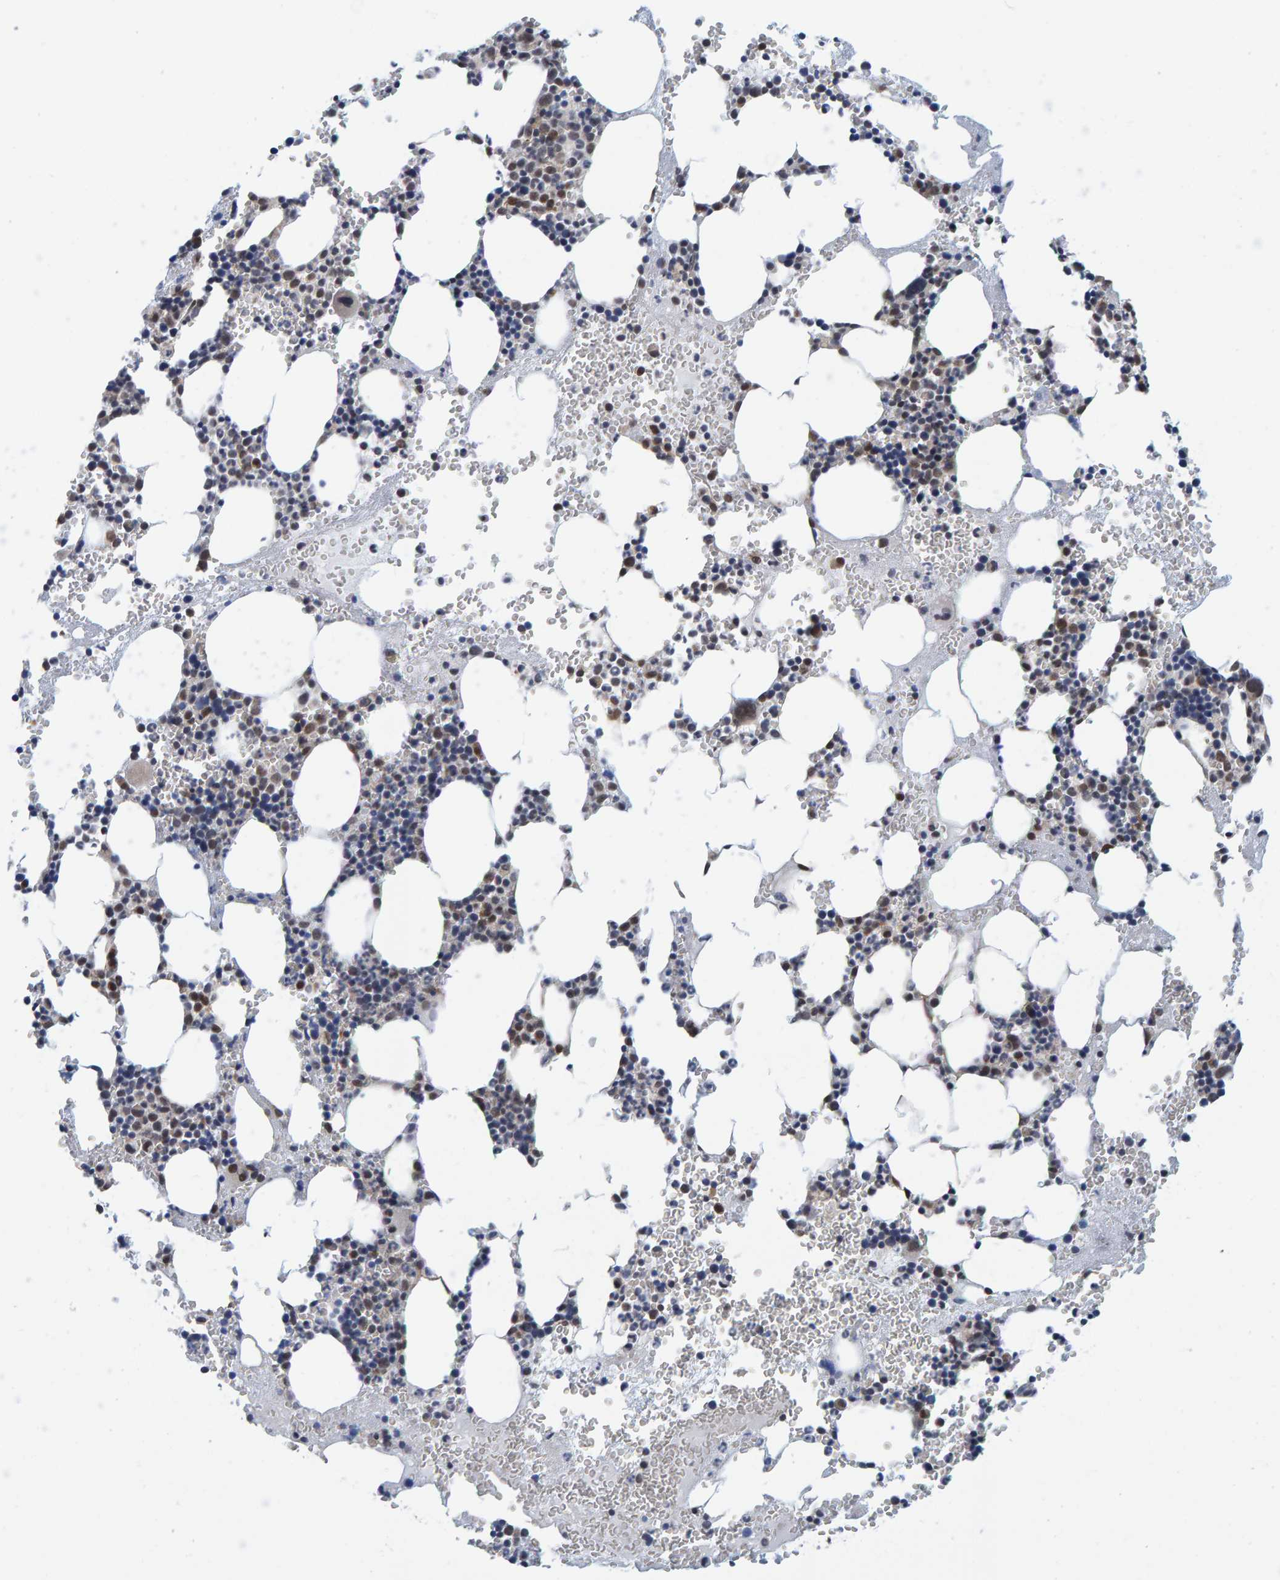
{"staining": {"intensity": "moderate", "quantity": "<25%", "location": "nuclear"}, "tissue": "bone marrow", "cell_type": "Hematopoietic cells", "image_type": "normal", "snomed": [{"axis": "morphology", "description": "Normal tissue, NOS"}, {"axis": "morphology", "description": "Inflammation, NOS"}, {"axis": "topography", "description": "Bone marrow"}], "caption": "This is an image of immunohistochemistry staining of normal bone marrow, which shows moderate staining in the nuclear of hematopoietic cells.", "gene": "SCRN2", "patient": {"sex": "female", "age": 67}}